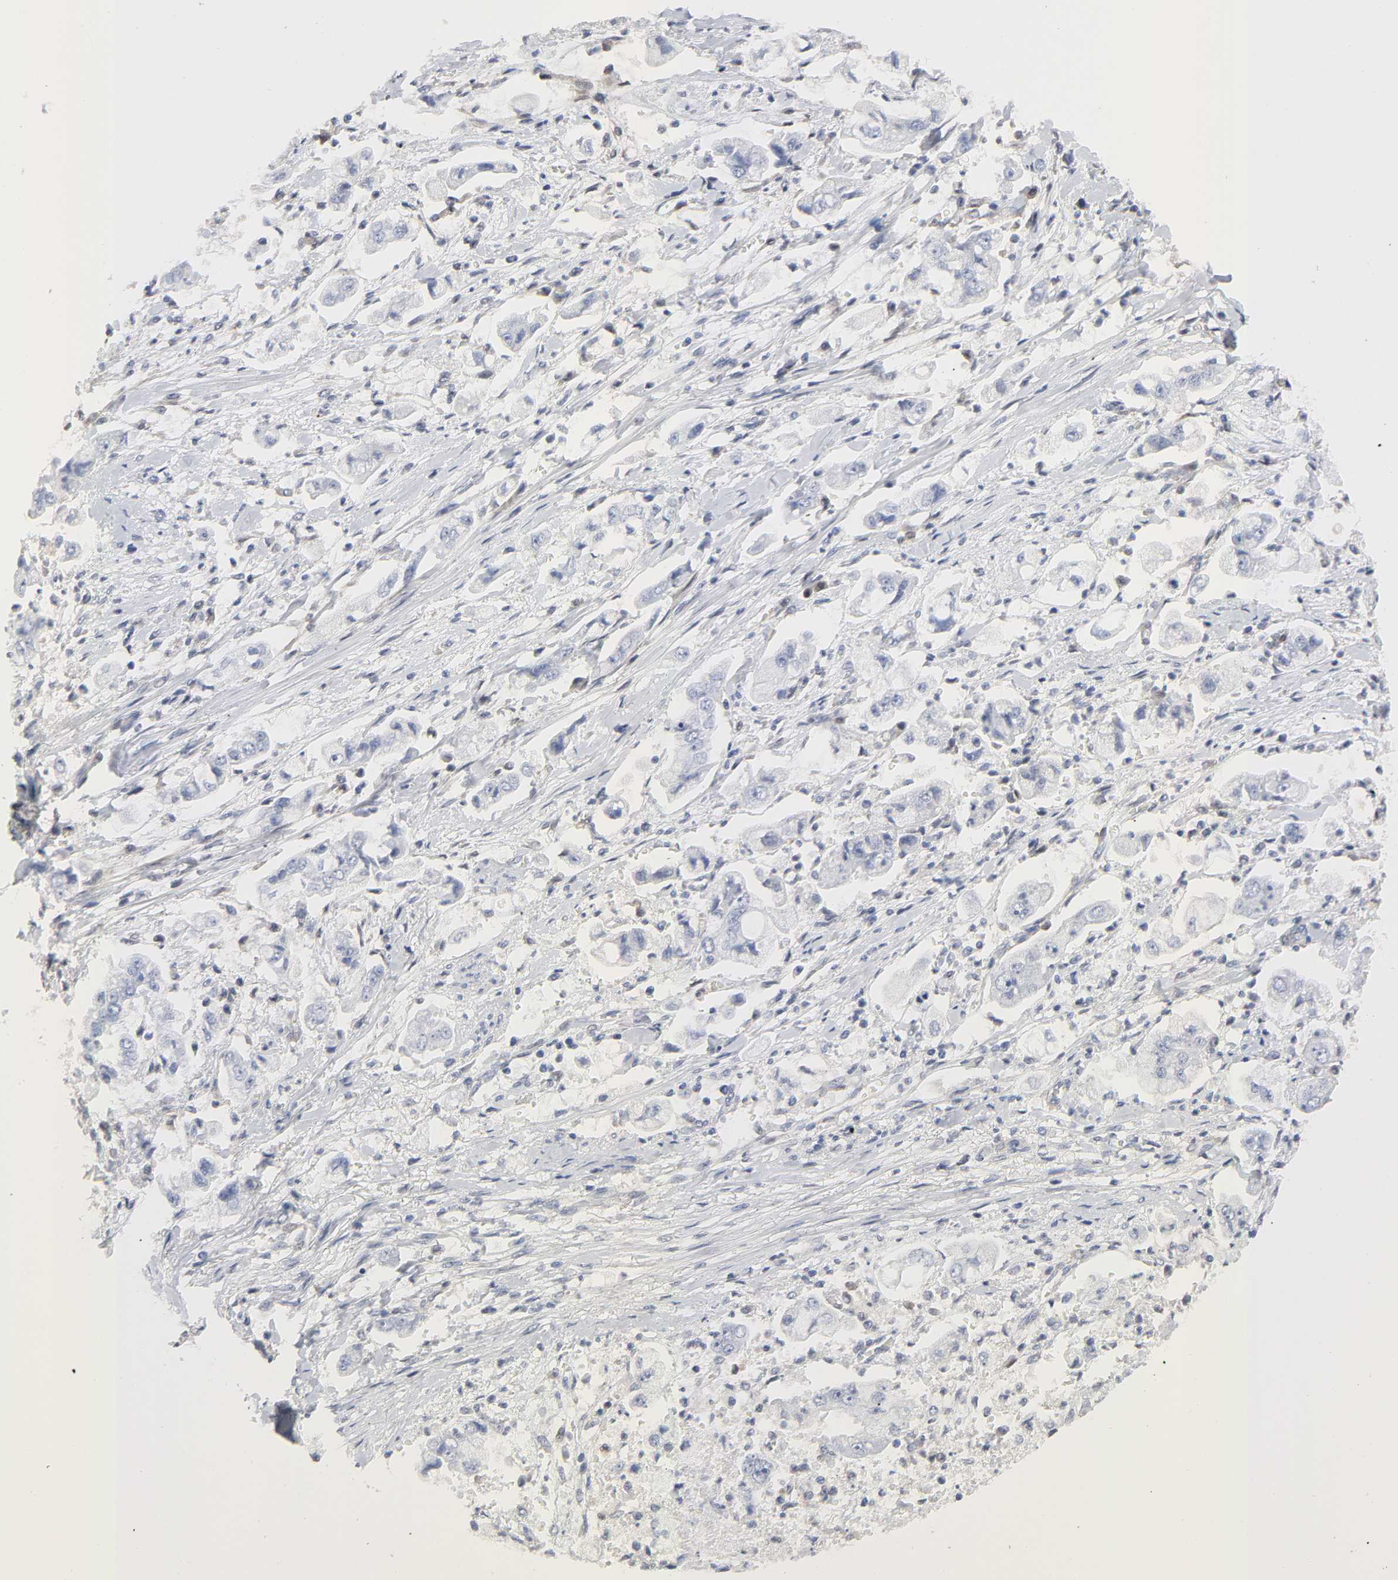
{"staining": {"intensity": "negative", "quantity": "none", "location": "none"}, "tissue": "stomach cancer", "cell_type": "Tumor cells", "image_type": "cancer", "snomed": [{"axis": "morphology", "description": "Adenocarcinoma, NOS"}, {"axis": "topography", "description": "Stomach"}], "caption": "A photomicrograph of human stomach cancer is negative for staining in tumor cells. Brightfield microscopy of immunohistochemistry stained with DAB (3,3'-diaminobenzidine) (brown) and hematoxylin (blue), captured at high magnification.", "gene": "PTEN", "patient": {"sex": "male", "age": 62}}